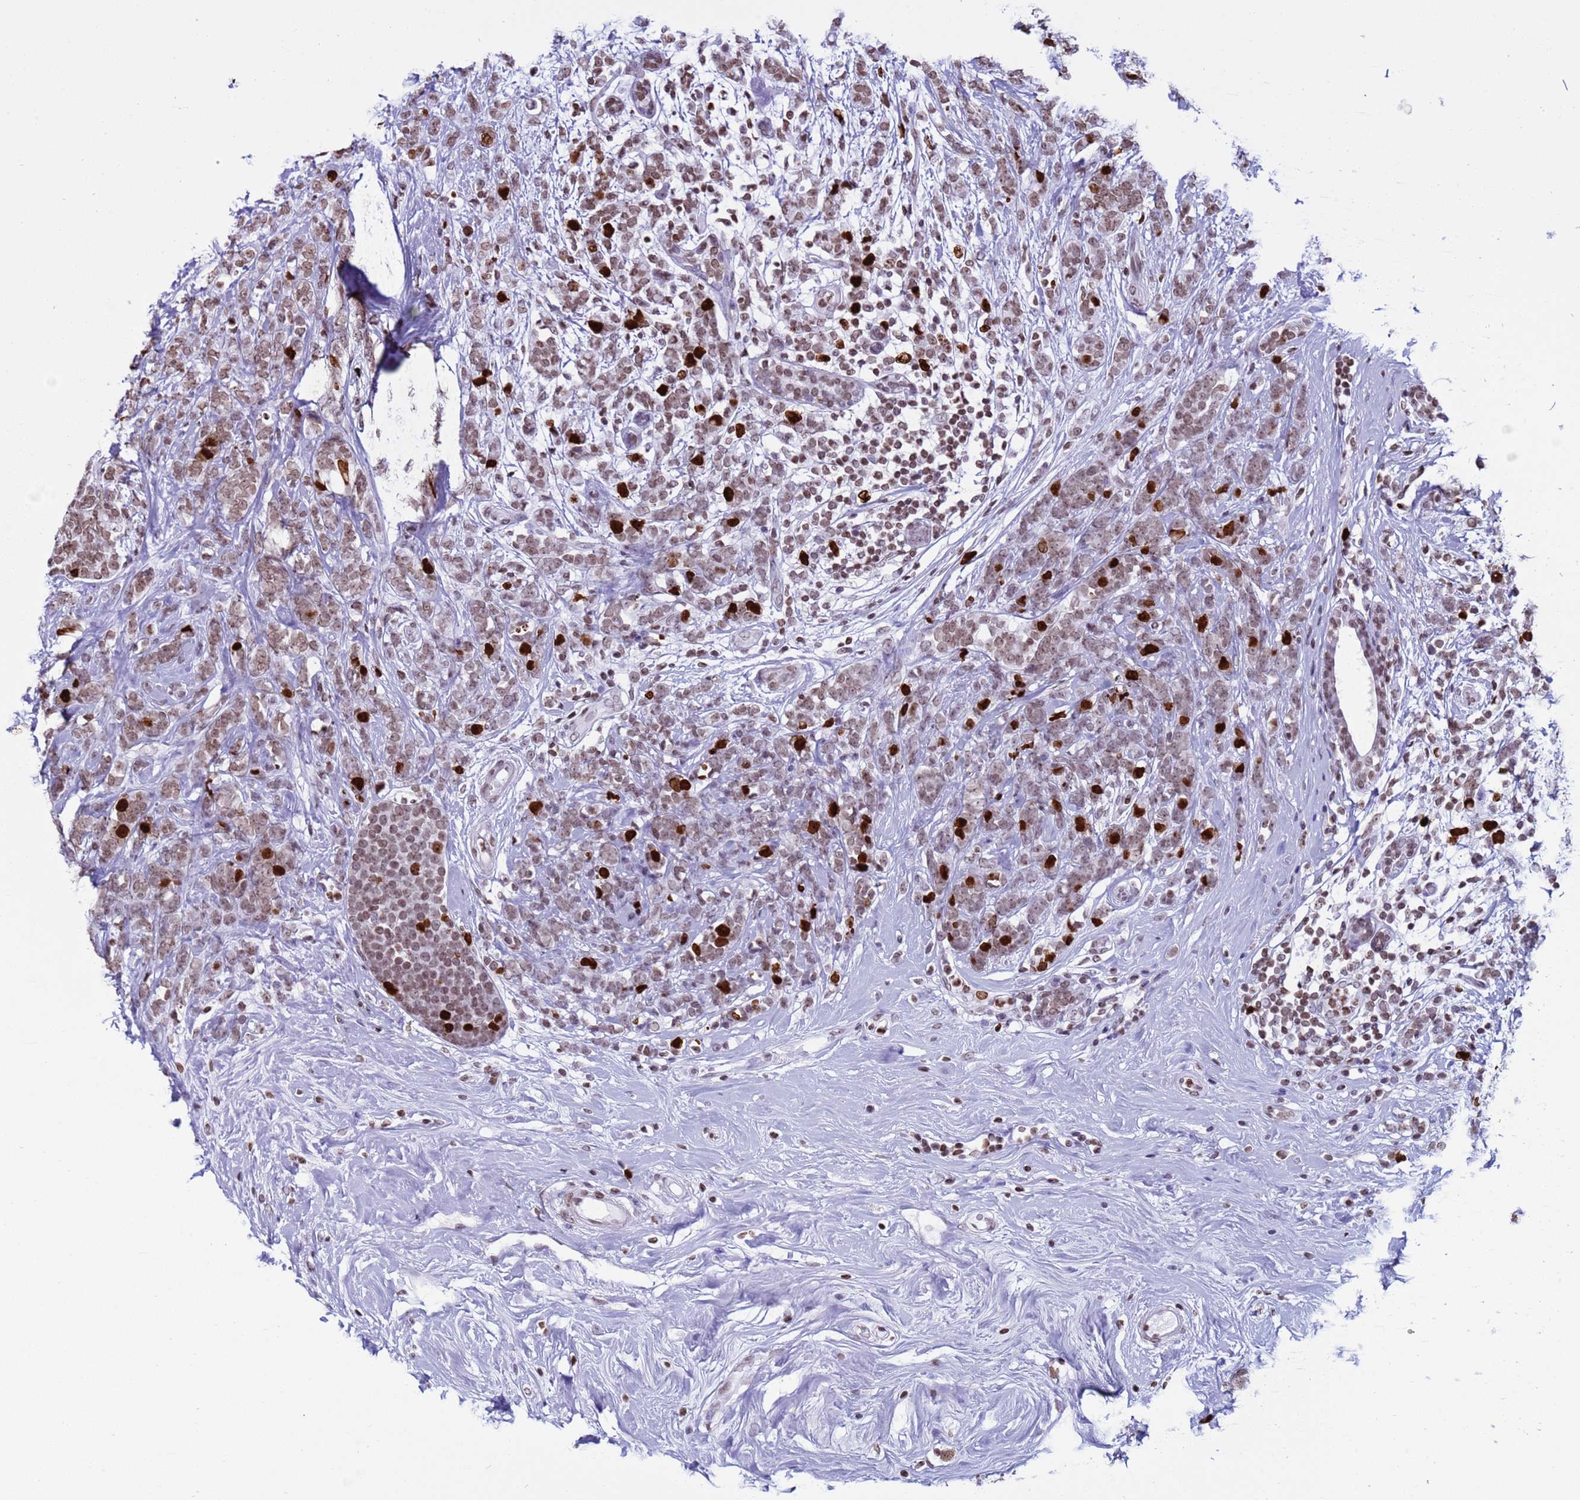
{"staining": {"intensity": "strong", "quantity": "<25%", "location": "nuclear"}, "tissue": "breast cancer", "cell_type": "Tumor cells", "image_type": "cancer", "snomed": [{"axis": "morphology", "description": "Lobular carcinoma"}, {"axis": "topography", "description": "Breast"}], "caption": "DAB immunohistochemical staining of human breast cancer exhibits strong nuclear protein expression in approximately <25% of tumor cells. (DAB (3,3'-diaminobenzidine) = brown stain, brightfield microscopy at high magnification).", "gene": "H4C8", "patient": {"sex": "female", "age": 58}}